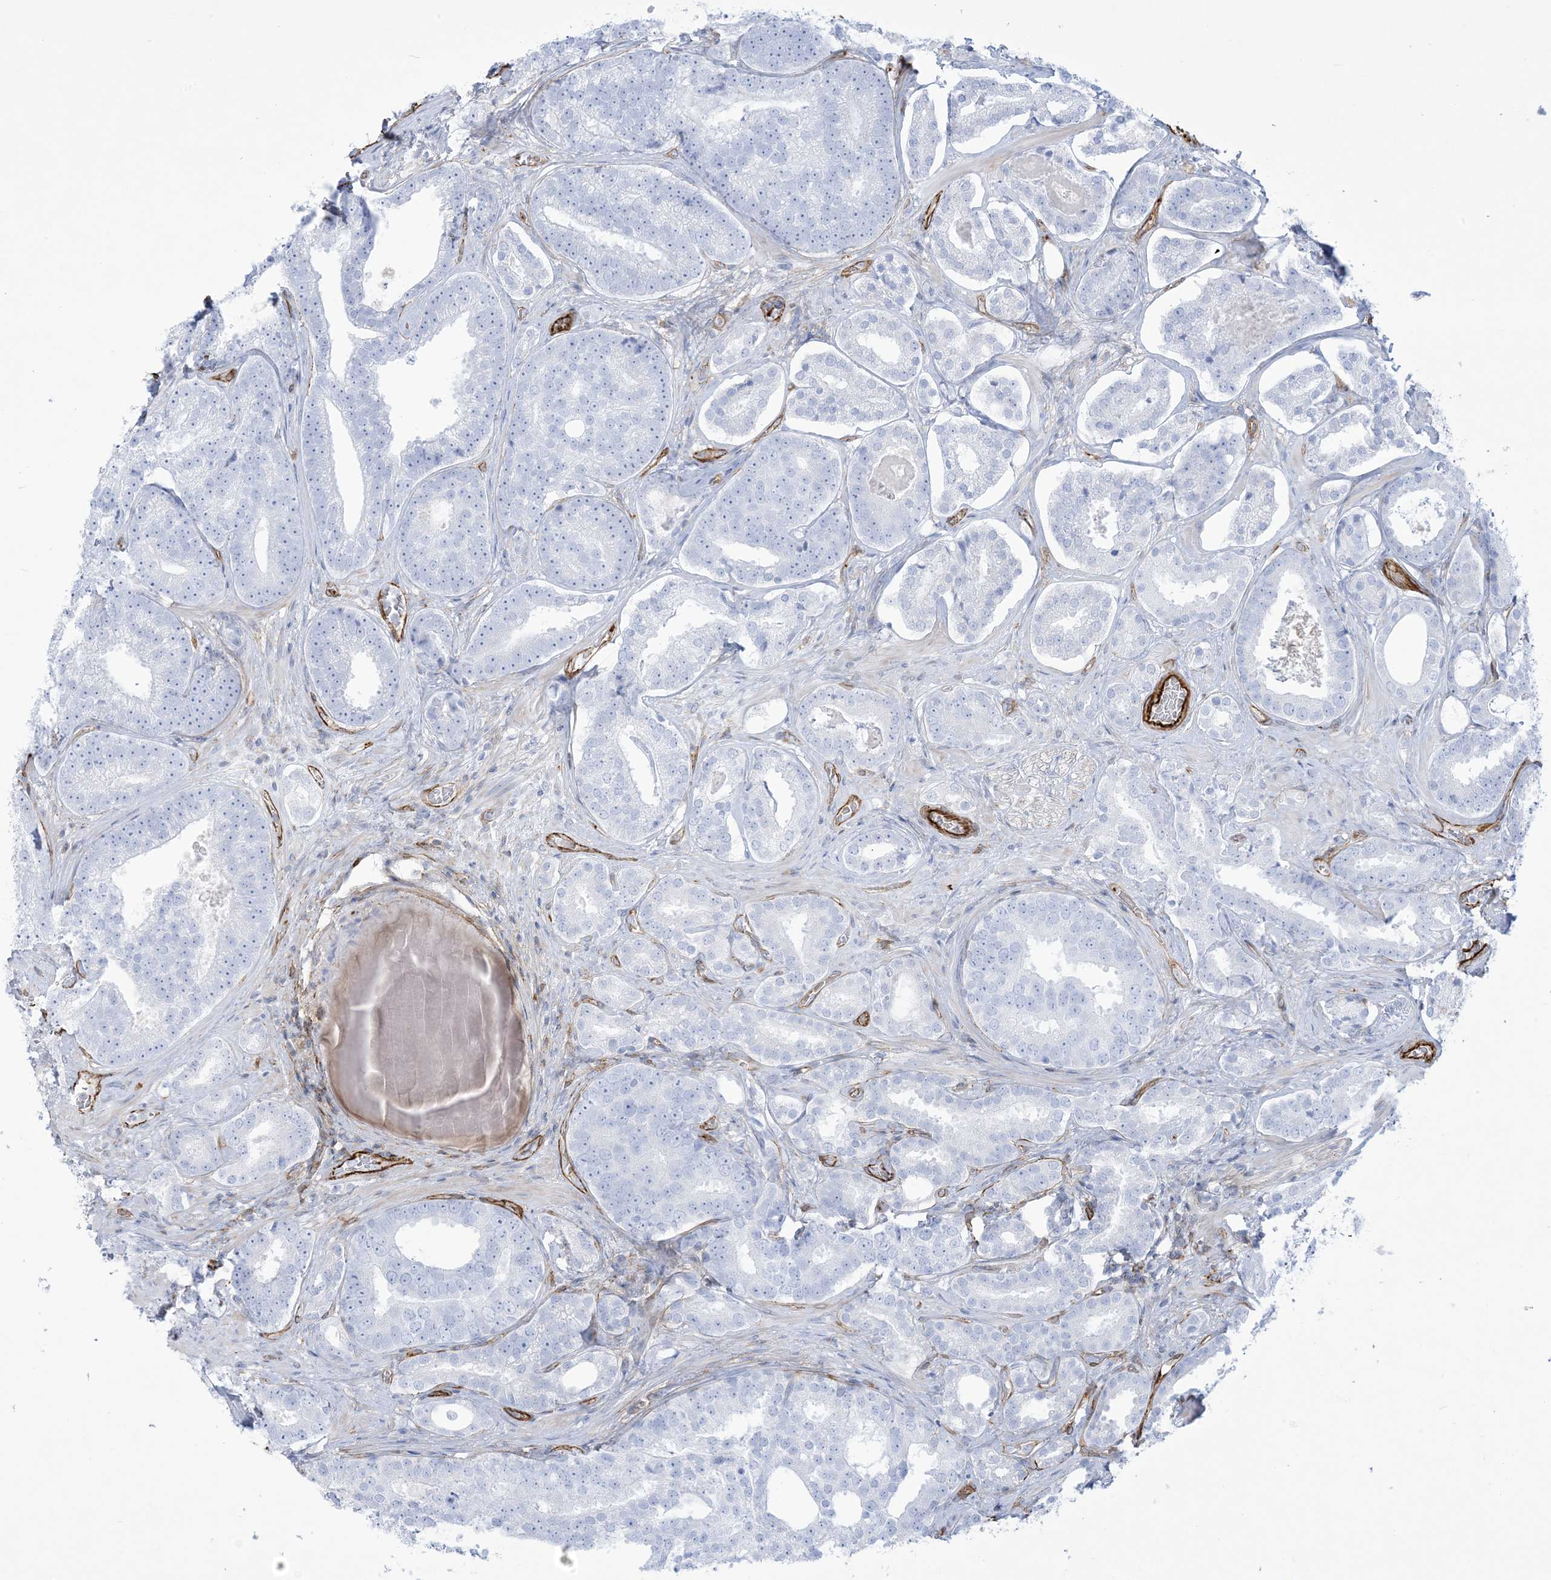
{"staining": {"intensity": "negative", "quantity": "none", "location": "none"}, "tissue": "prostate cancer", "cell_type": "Tumor cells", "image_type": "cancer", "snomed": [{"axis": "morphology", "description": "Adenocarcinoma, High grade"}, {"axis": "topography", "description": "Prostate"}], "caption": "This image is of prostate adenocarcinoma (high-grade) stained with immunohistochemistry (IHC) to label a protein in brown with the nuclei are counter-stained blue. There is no expression in tumor cells. Nuclei are stained in blue.", "gene": "B3GNT7", "patient": {"sex": "male", "age": 60}}